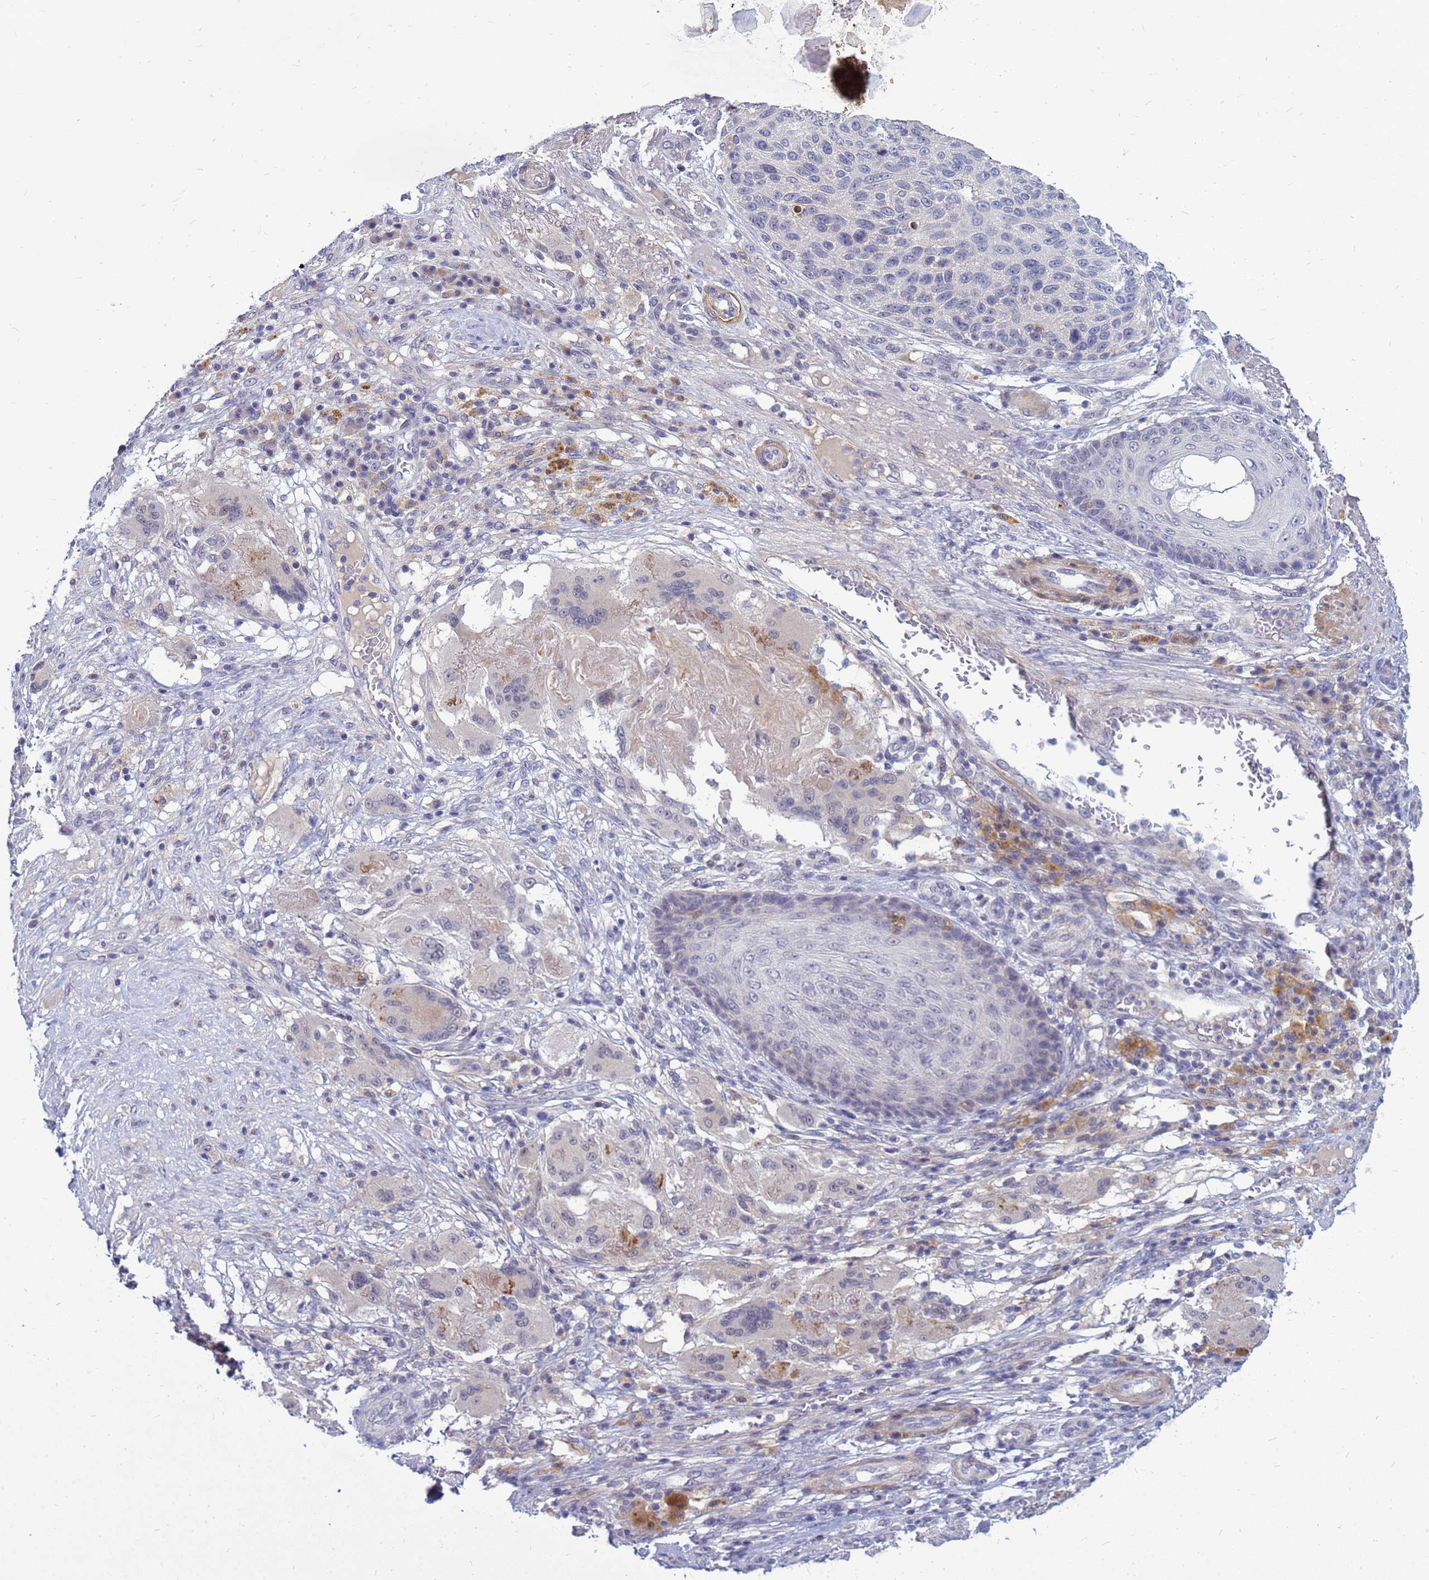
{"staining": {"intensity": "negative", "quantity": "none", "location": "none"}, "tissue": "skin cancer", "cell_type": "Tumor cells", "image_type": "cancer", "snomed": [{"axis": "morphology", "description": "Squamous cell carcinoma, NOS"}, {"axis": "topography", "description": "Skin"}], "caption": "DAB immunohistochemical staining of human squamous cell carcinoma (skin) exhibits no significant expression in tumor cells.", "gene": "SRGAP3", "patient": {"sex": "female", "age": 88}}